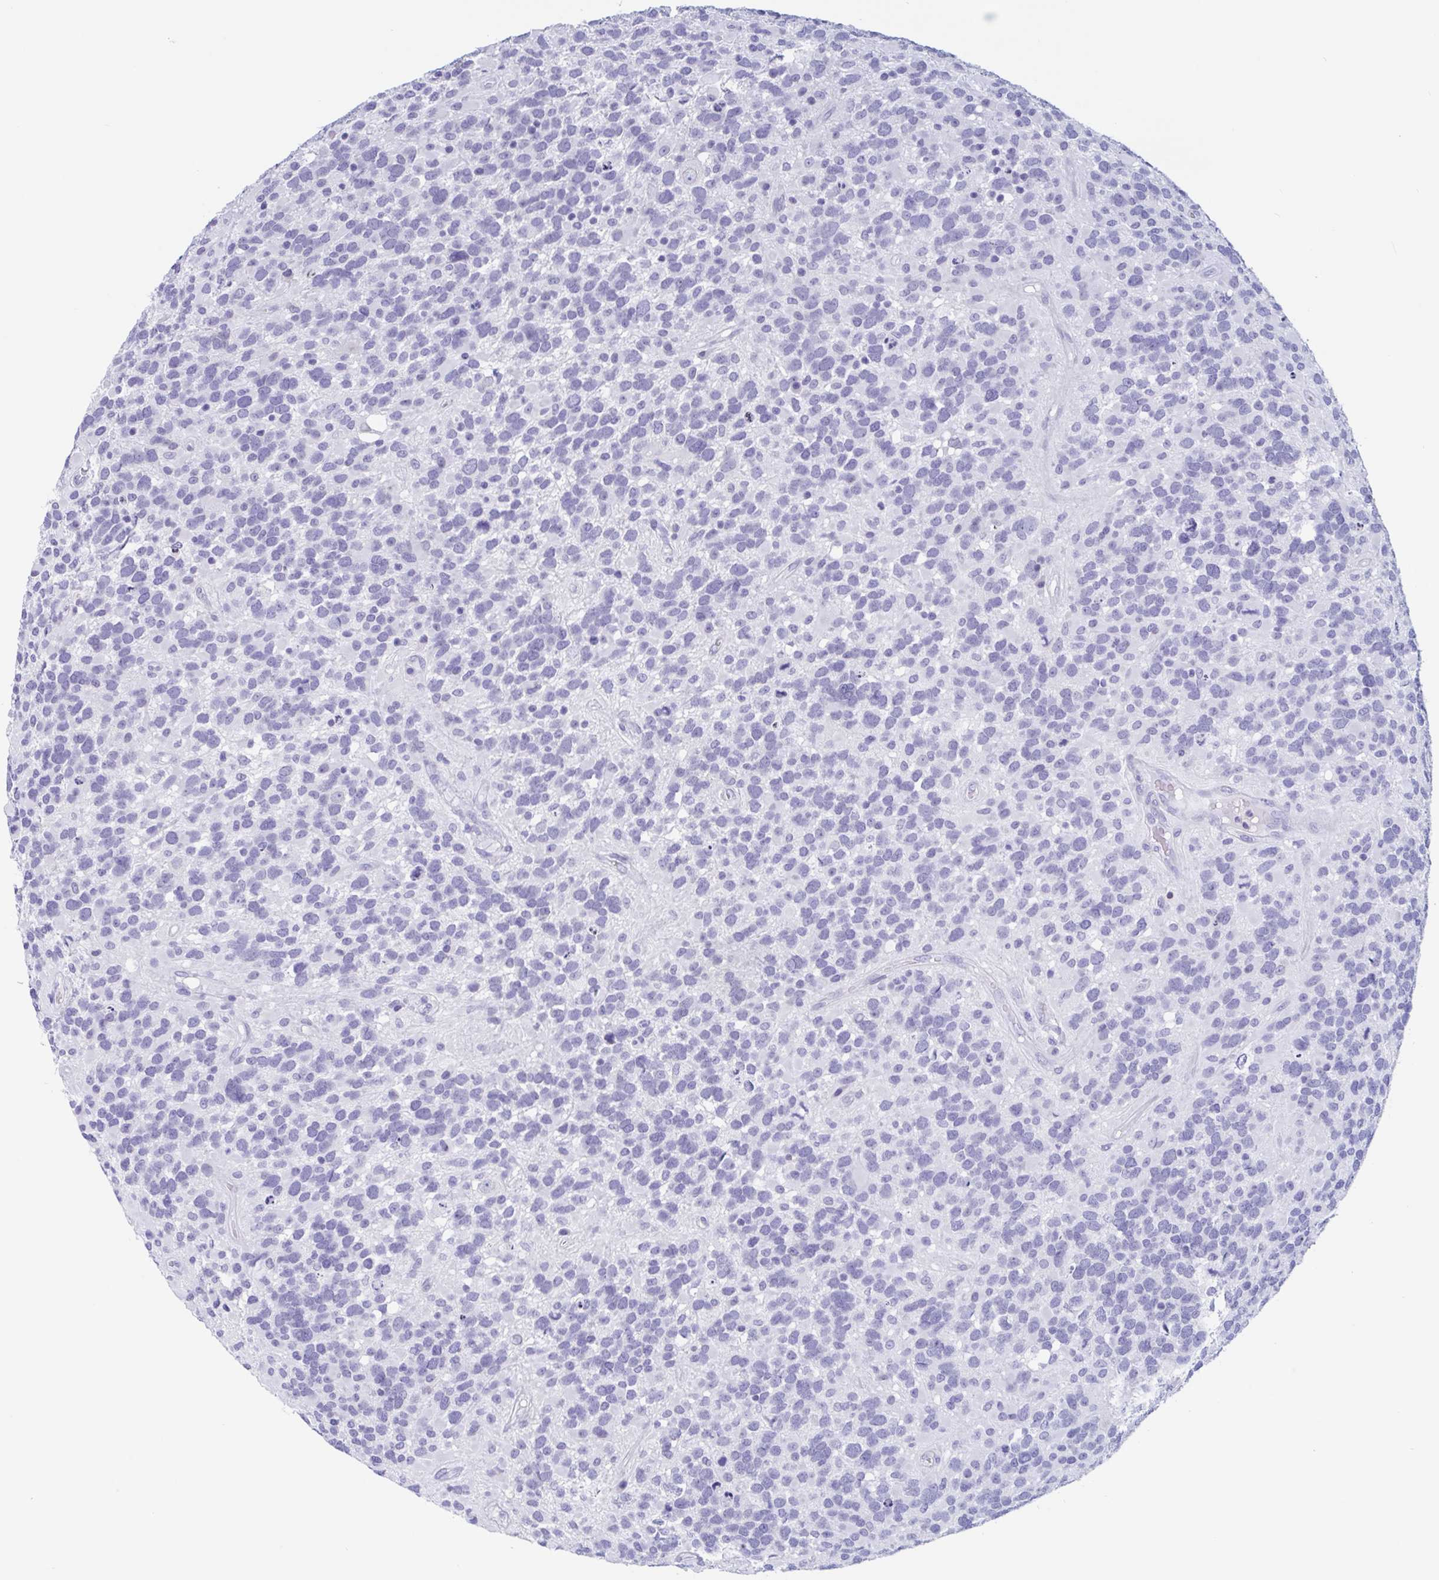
{"staining": {"intensity": "negative", "quantity": "none", "location": "none"}, "tissue": "glioma", "cell_type": "Tumor cells", "image_type": "cancer", "snomed": [{"axis": "morphology", "description": "Glioma, malignant, High grade"}, {"axis": "topography", "description": "Brain"}], "caption": "This is an IHC photomicrograph of glioma. There is no staining in tumor cells.", "gene": "CDX4", "patient": {"sex": "female", "age": 40}}